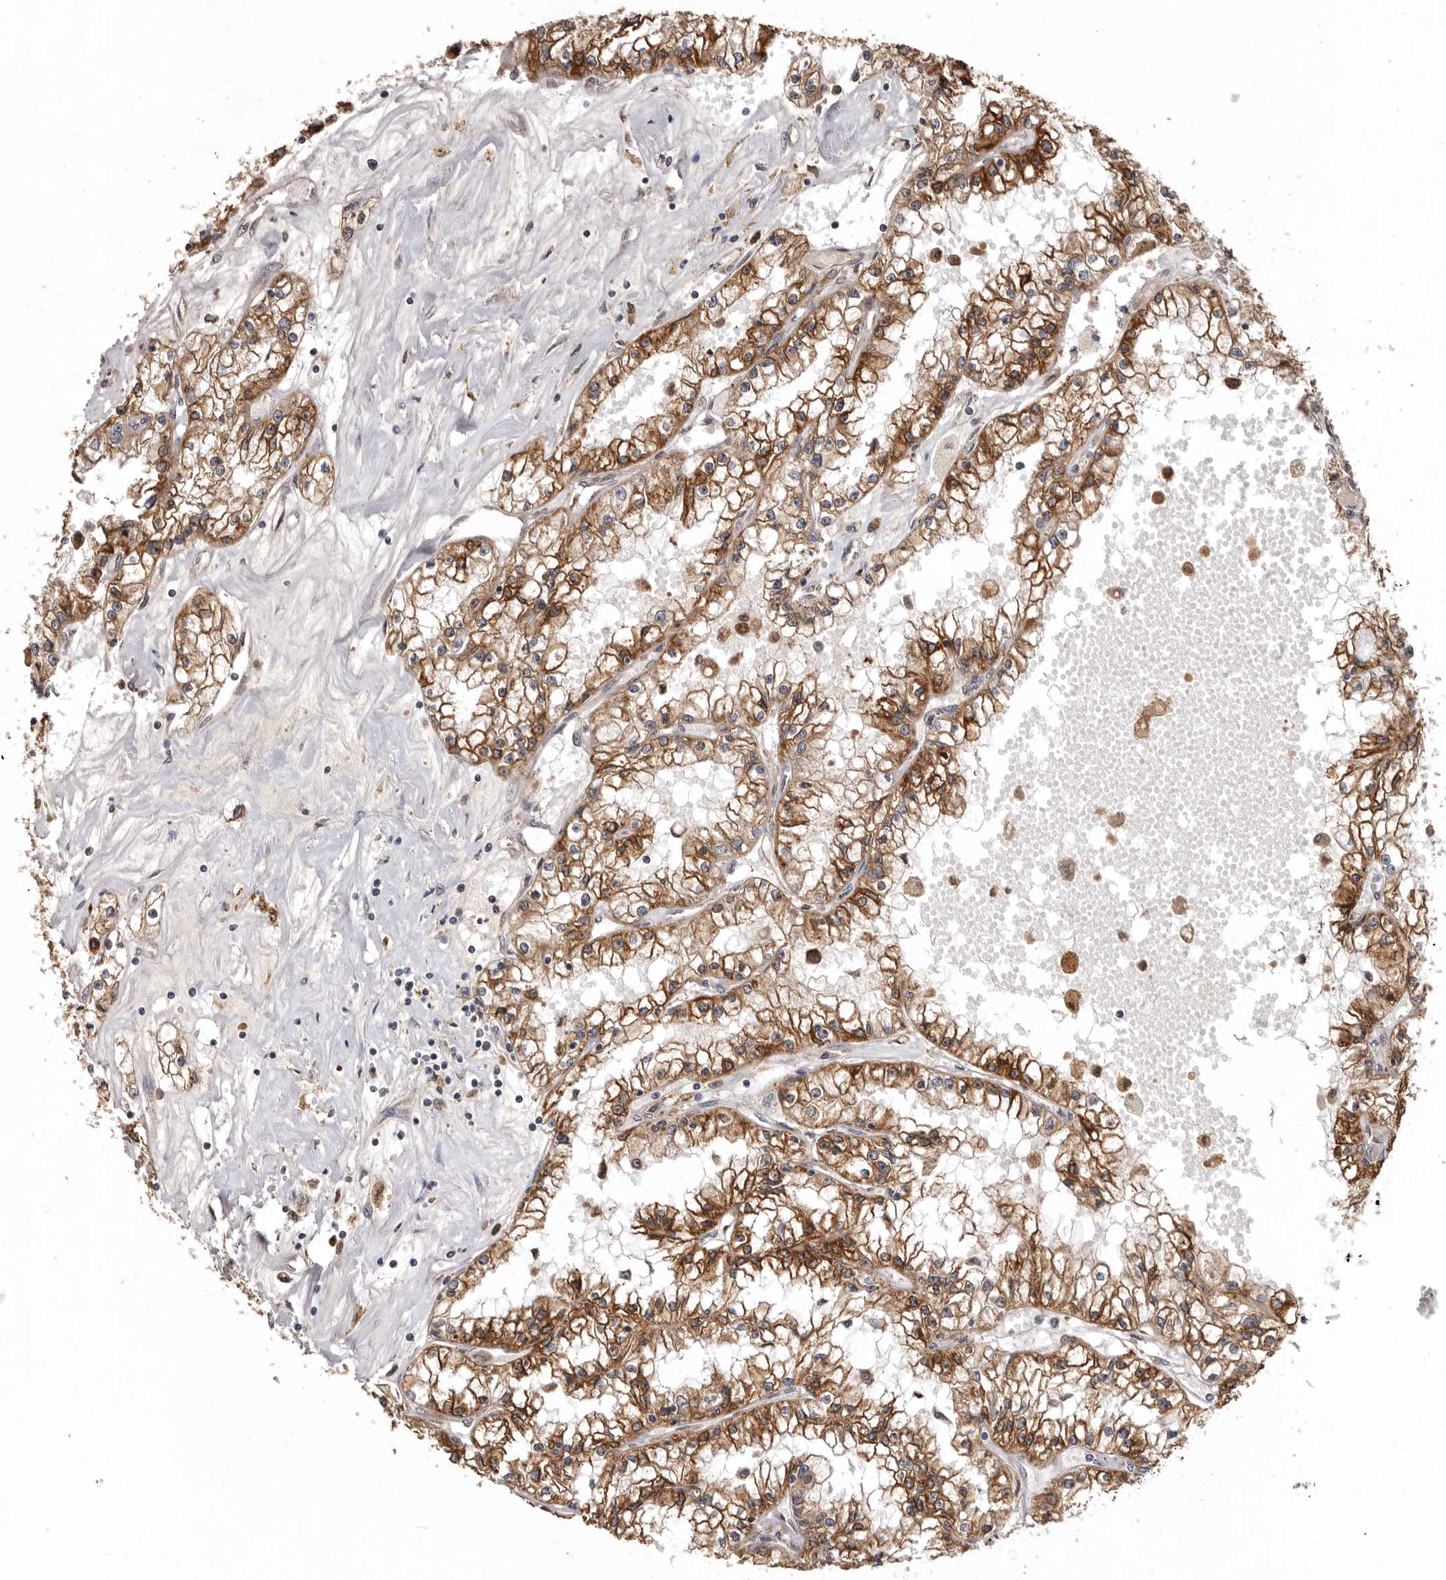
{"staining": {"intensity": "moderate", "quantity": ">75%", "location": "cytoplasmic/membranous"}, "tissue": "renal cancer", "cell_type": "Tumor cells", "image_type": "cancer", "snomed": [{"axis": "morphology", "description": "Adenocarcinoma, NOS"}, {"axis": "topography", "description": "Kidney"}], "caption": "IHC image of renal cancer (adenocarcinoma) stained for a protein (brown), which displays medium levels of moderate cytoplasmic/membranous staining in approximately >75% of tumor cells.", "gene": "INKA2", "patient": {"sex": "male", "age": 56}}